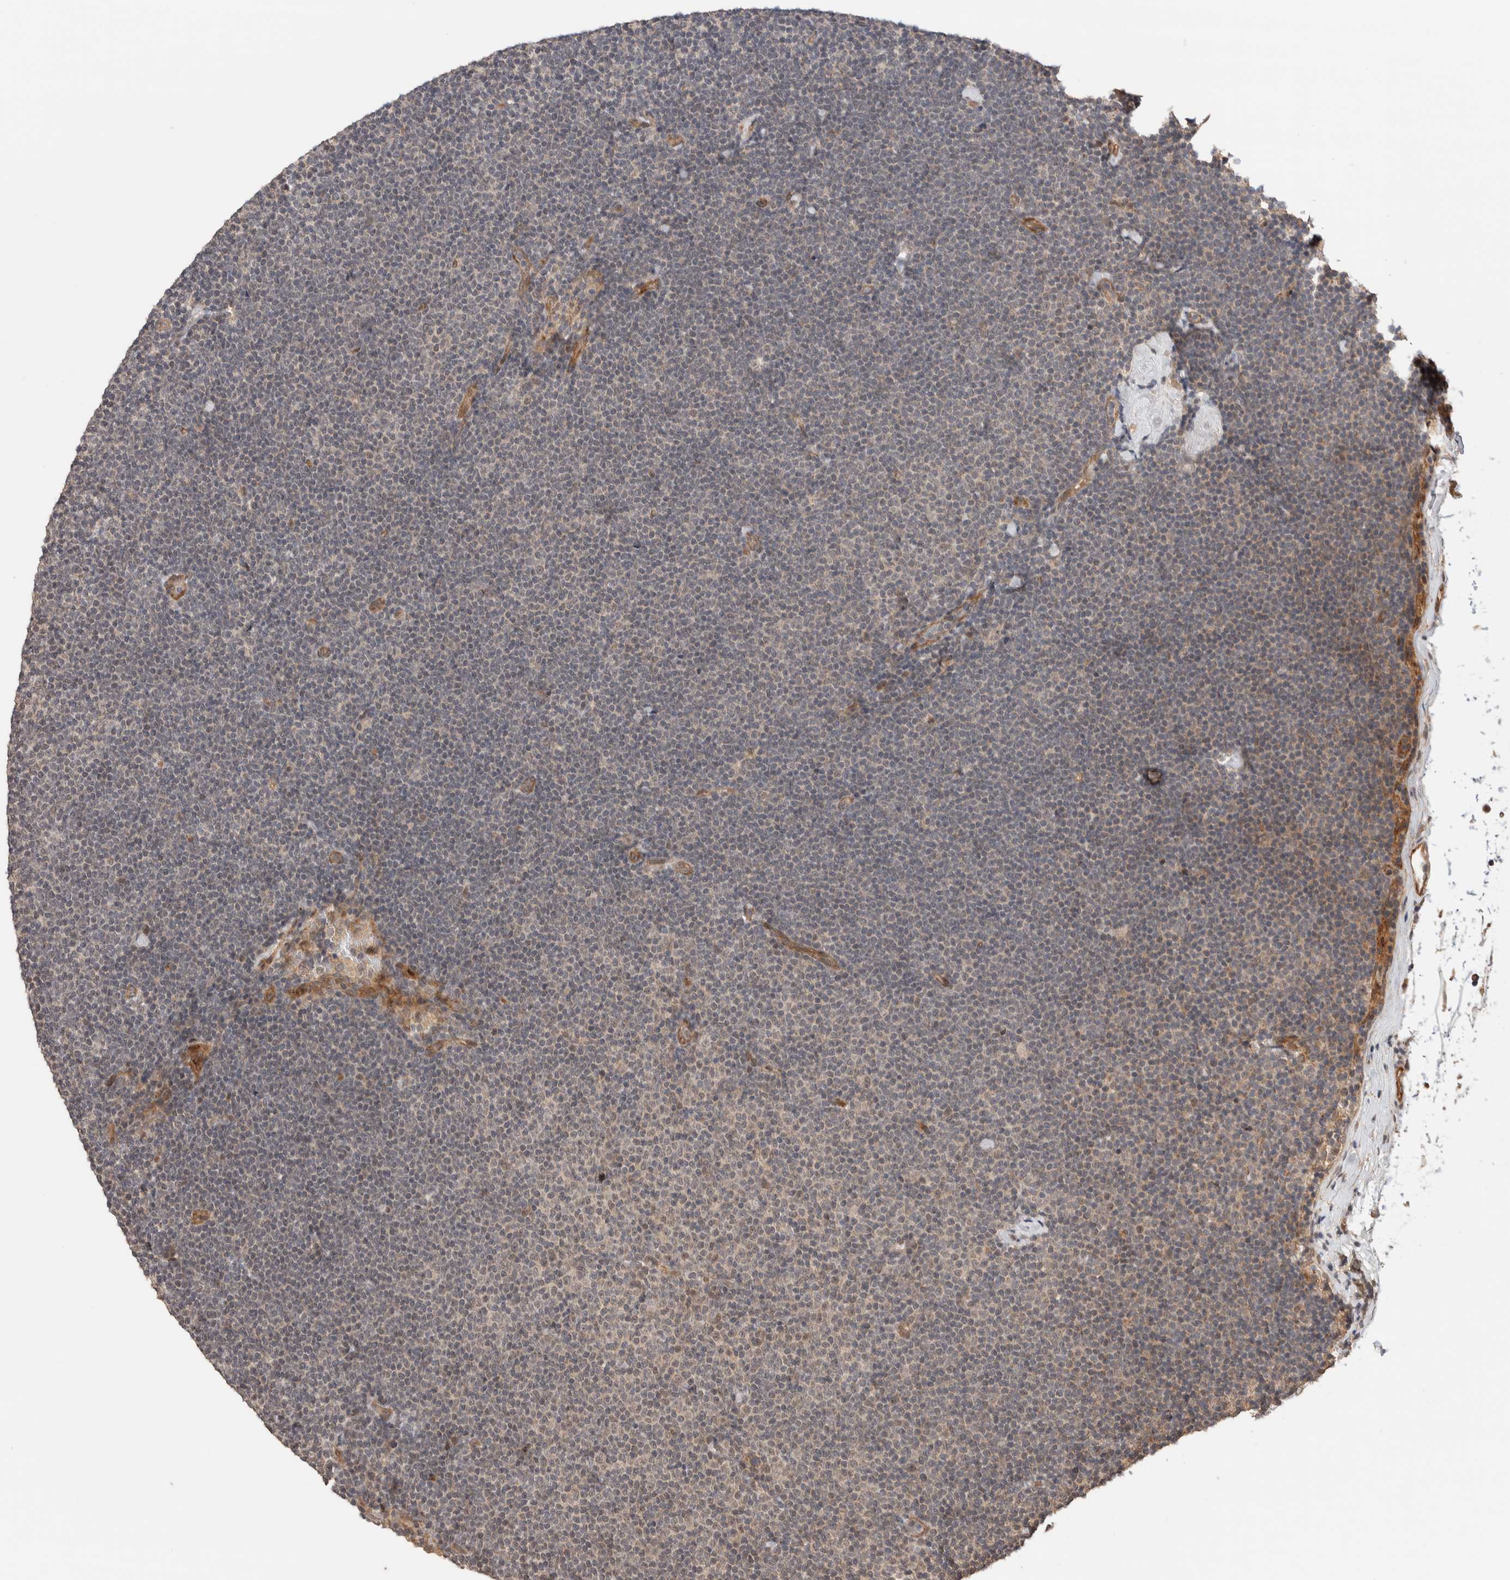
{"staining": {"intensity": "weak", "quantity": "<25%", "location": "cytoplasmic/membranous,nuclear"}, "tissue": "lymphoma", "cell_type": "Tumor cells", "image_type": "cancer", "snomed": [{"axis": "morphology", "description": "Malignant lymphoma, non-Hodgkin's type, Low grade"}, {"axis": "topography", "description": "Lymph node"}], "caption": "This histopathology image is of lymphoma stained with immunohistochemistry (IHC) to label a protein in brown with the nuclei are counter-stained blue. There is no staining in tumor cells.", "gene": "PRDM15", "patient": {"sex": "female", "age": 53}}